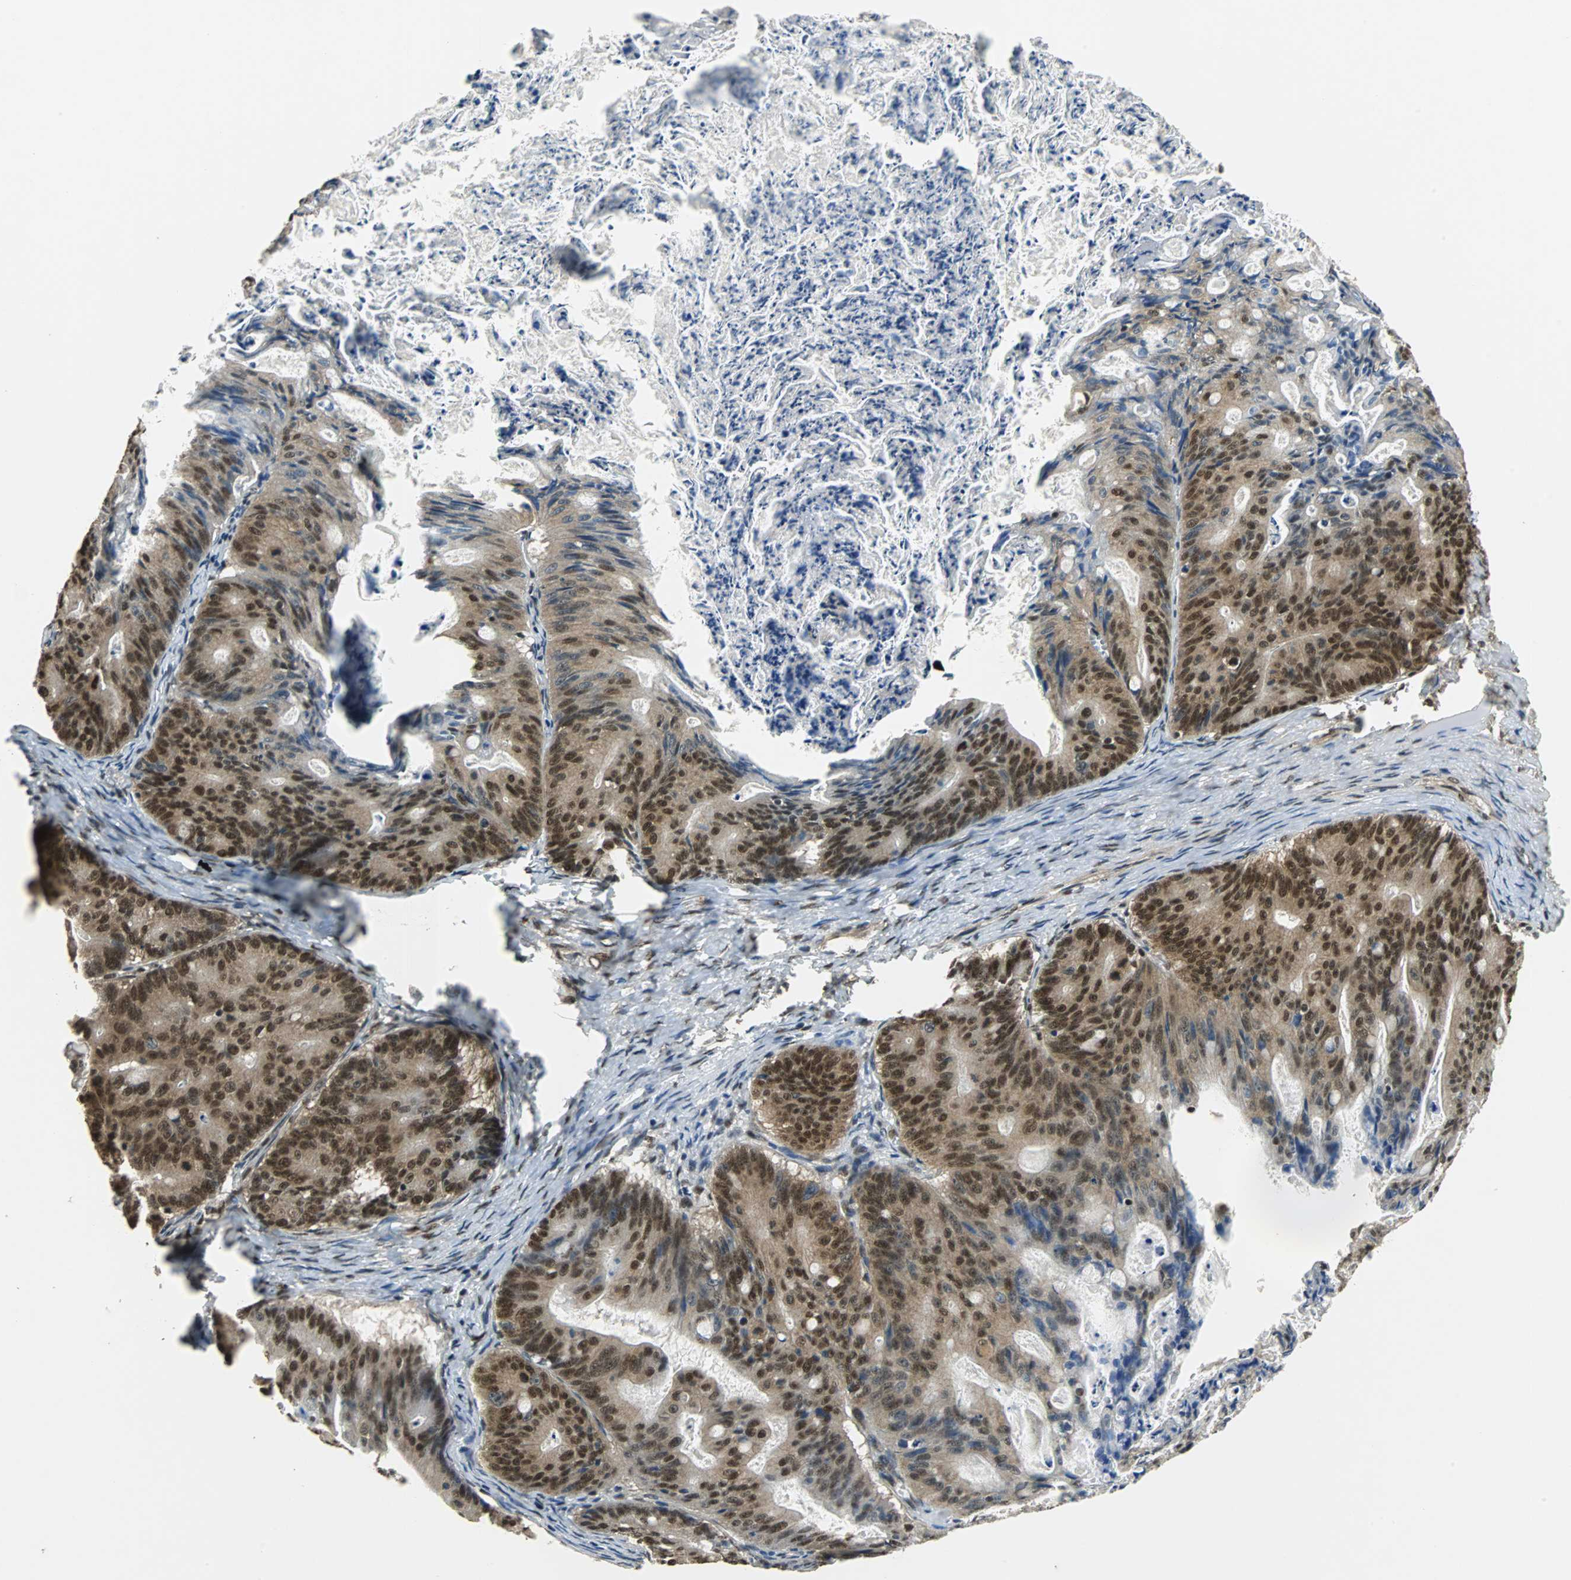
{"staining": {"intensity": "strong", "quantity": ">75%", "location": "cytoplasmic/membranous,nuclear"}, "tissue": "ovarian cancer", "cell_type": "Tumor cells", "image_type": "cancer", "snomed": [{"axis": "morphology", "description": "Cystadenocarcinoma, mucinous, NOS"}, {"axis": "topography", "description": "Ovary"}], "caption": "A micrograph of human ovarian cancer stained for a protein displays strong cytoplasmic/membranous and nuclear brown staining in tumor cells.", "gene": "RBM14", "patient": {"sex": "female", "age": 36}}